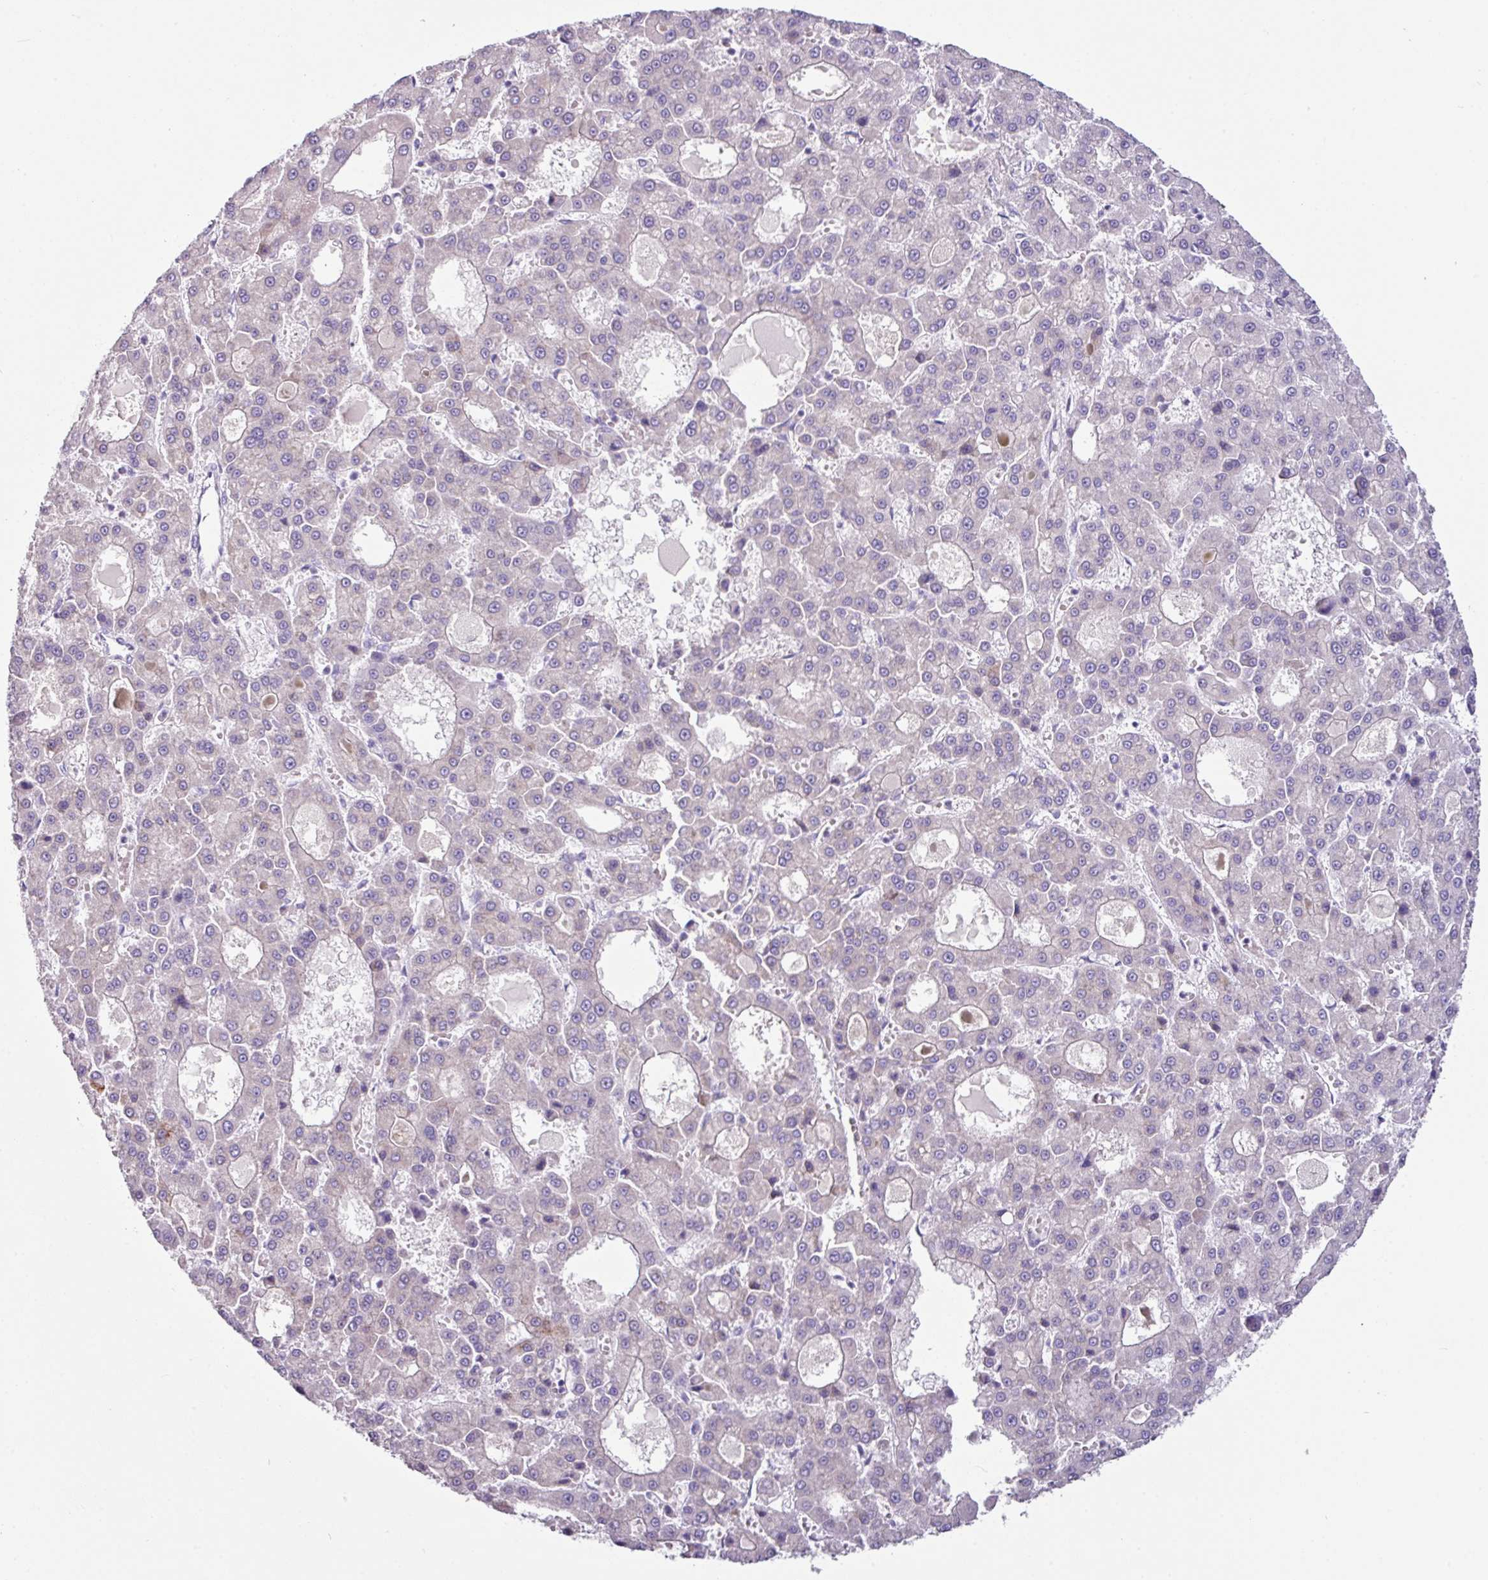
{"staining": {"intensity": "weak", "quantity": "<25%", "location": "cytoplasmic/membranous"}, "tissue": "liver cancer", "cell_type": "Tumor cells", "image_type": "cancer", "snomed": [{"axis": "morphology", "description": "Carcinoma, Hepatocellular, NOS"}, {"axis": "topography", "description": "Liver"}], "caption": "This micrograph is of liver cancer (hepatocellular carcinoma) stained with IHC to label a protein in brown with the nuclei are counter-stained blue. There is no expression in tumor cells. (DAB IHC visualized using brightfield microscopy, high magnification).", "gene": "GLP2R", "patient": {"sex": "male", "age": 70}}